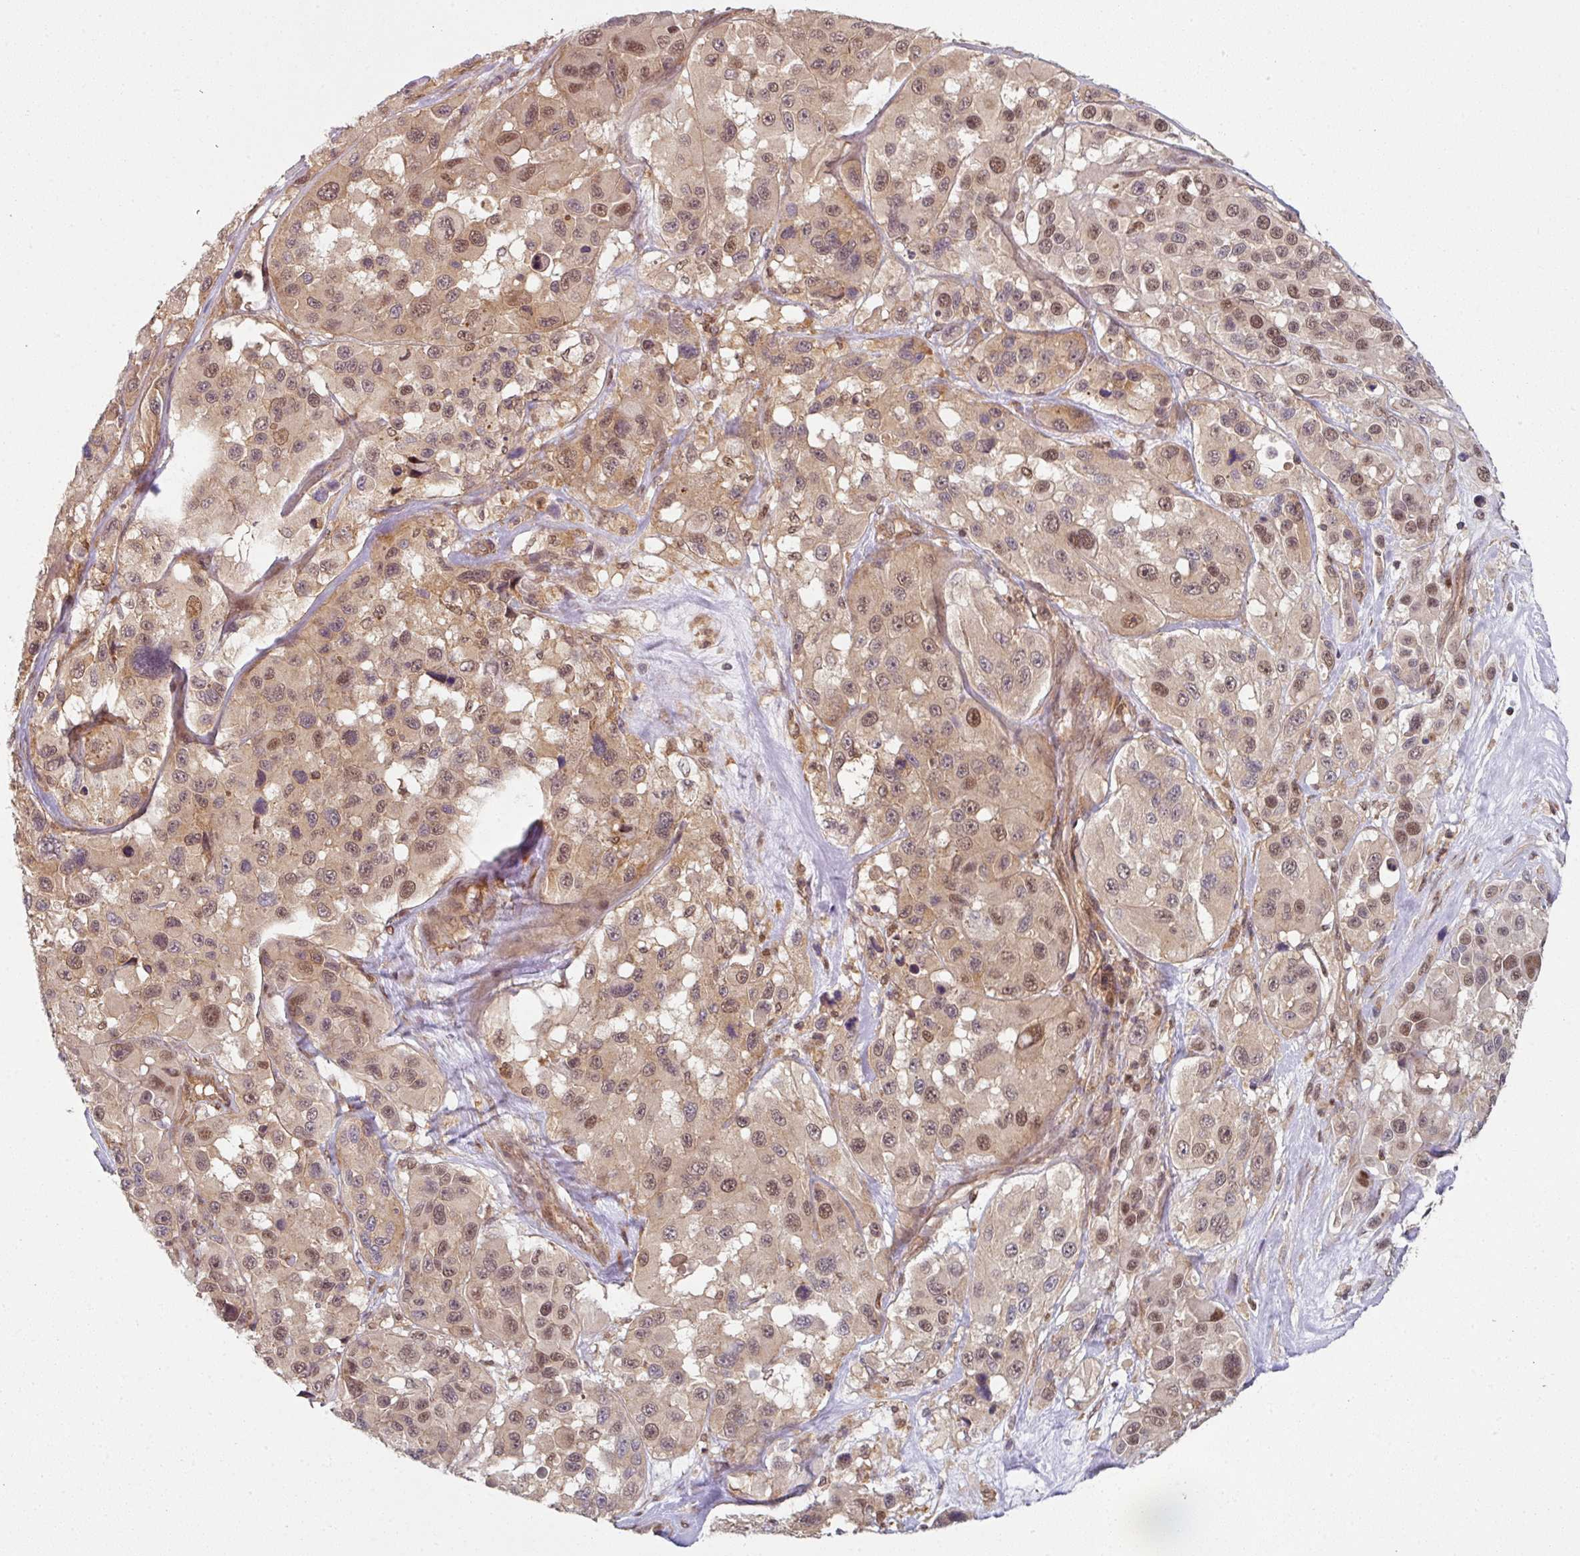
{"staining": {"intensity": "moderate", "quantity": ">75%", "location": "cytoplasmic/membranous,nuclear"}, "tissue": "melanoma", "cell_type": "Tumor cells", "image_type": "cancer", "snomed": [{"axis": "morphology", "description": "Malignant melanoma, Metastatic site"}, {"axis": "topography", "description": "Lymph node"}], "caption": "Immunohistochemistry (IHC) of malignant melanoma (metastatic site) displays medium levels of moderate cytoplasmic/membranous and nuclear staining in about >75% of tumor cells.", "gene": "PSME3IP1", "patient": {"sex": "female", "age": 65}}